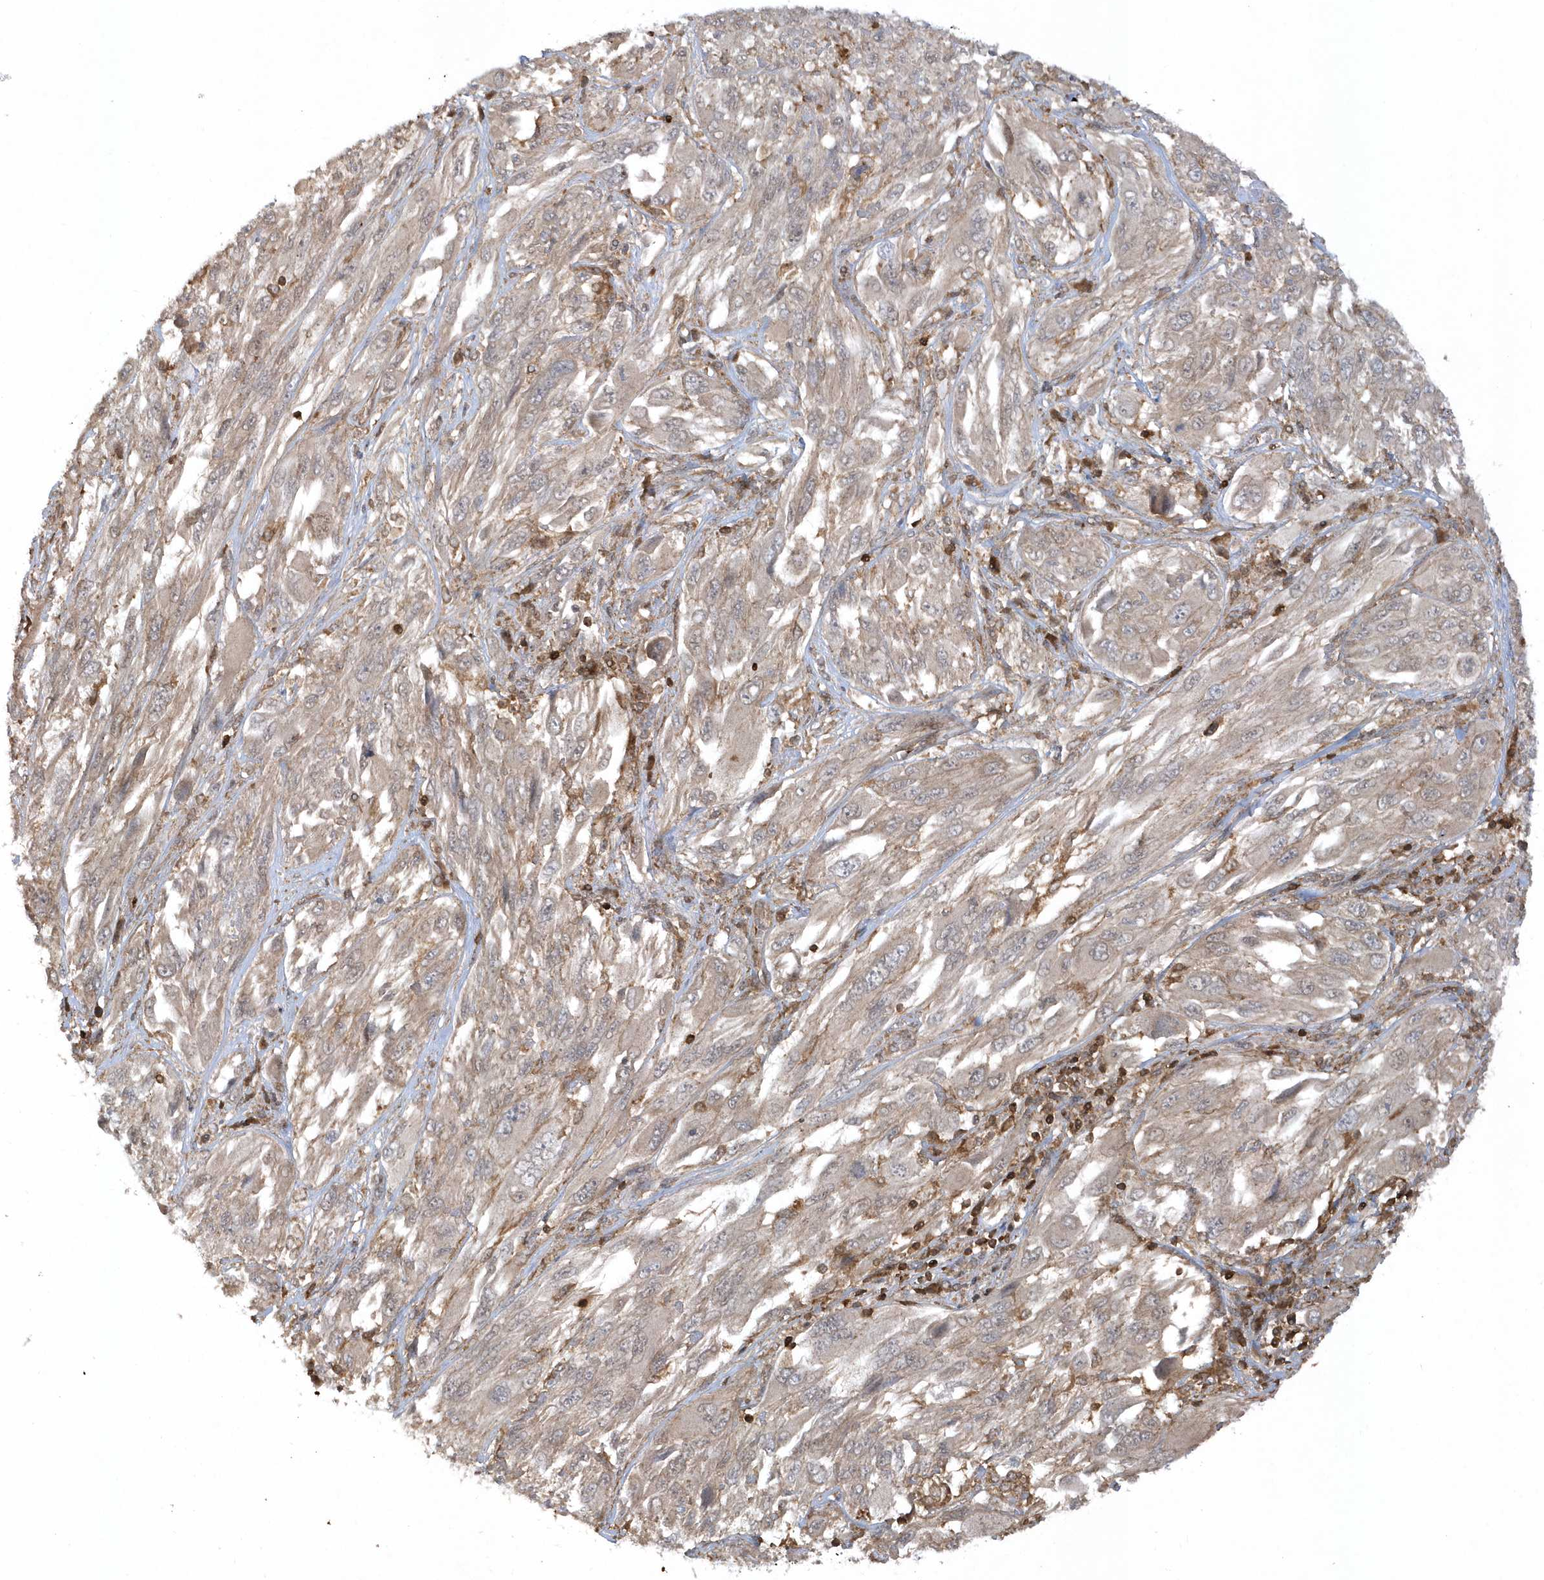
{"staining": {"intensity": "negative", "quantity": "none", "location": "none"}, "tissue": "melanoma", "cell_type": "Tumor cells", "image_type": "cancer", "snomed": [{"axis": "morphology", "description": "Malignant melanoma, NOS"}, {"axis": "topography", "description": "Skin"}], "caption": "Image shows no significant protein positivity in tumor cells of malignant melanoma.", "gene": "ACYP1", "patient": {"sex": "female", "age": 91}}